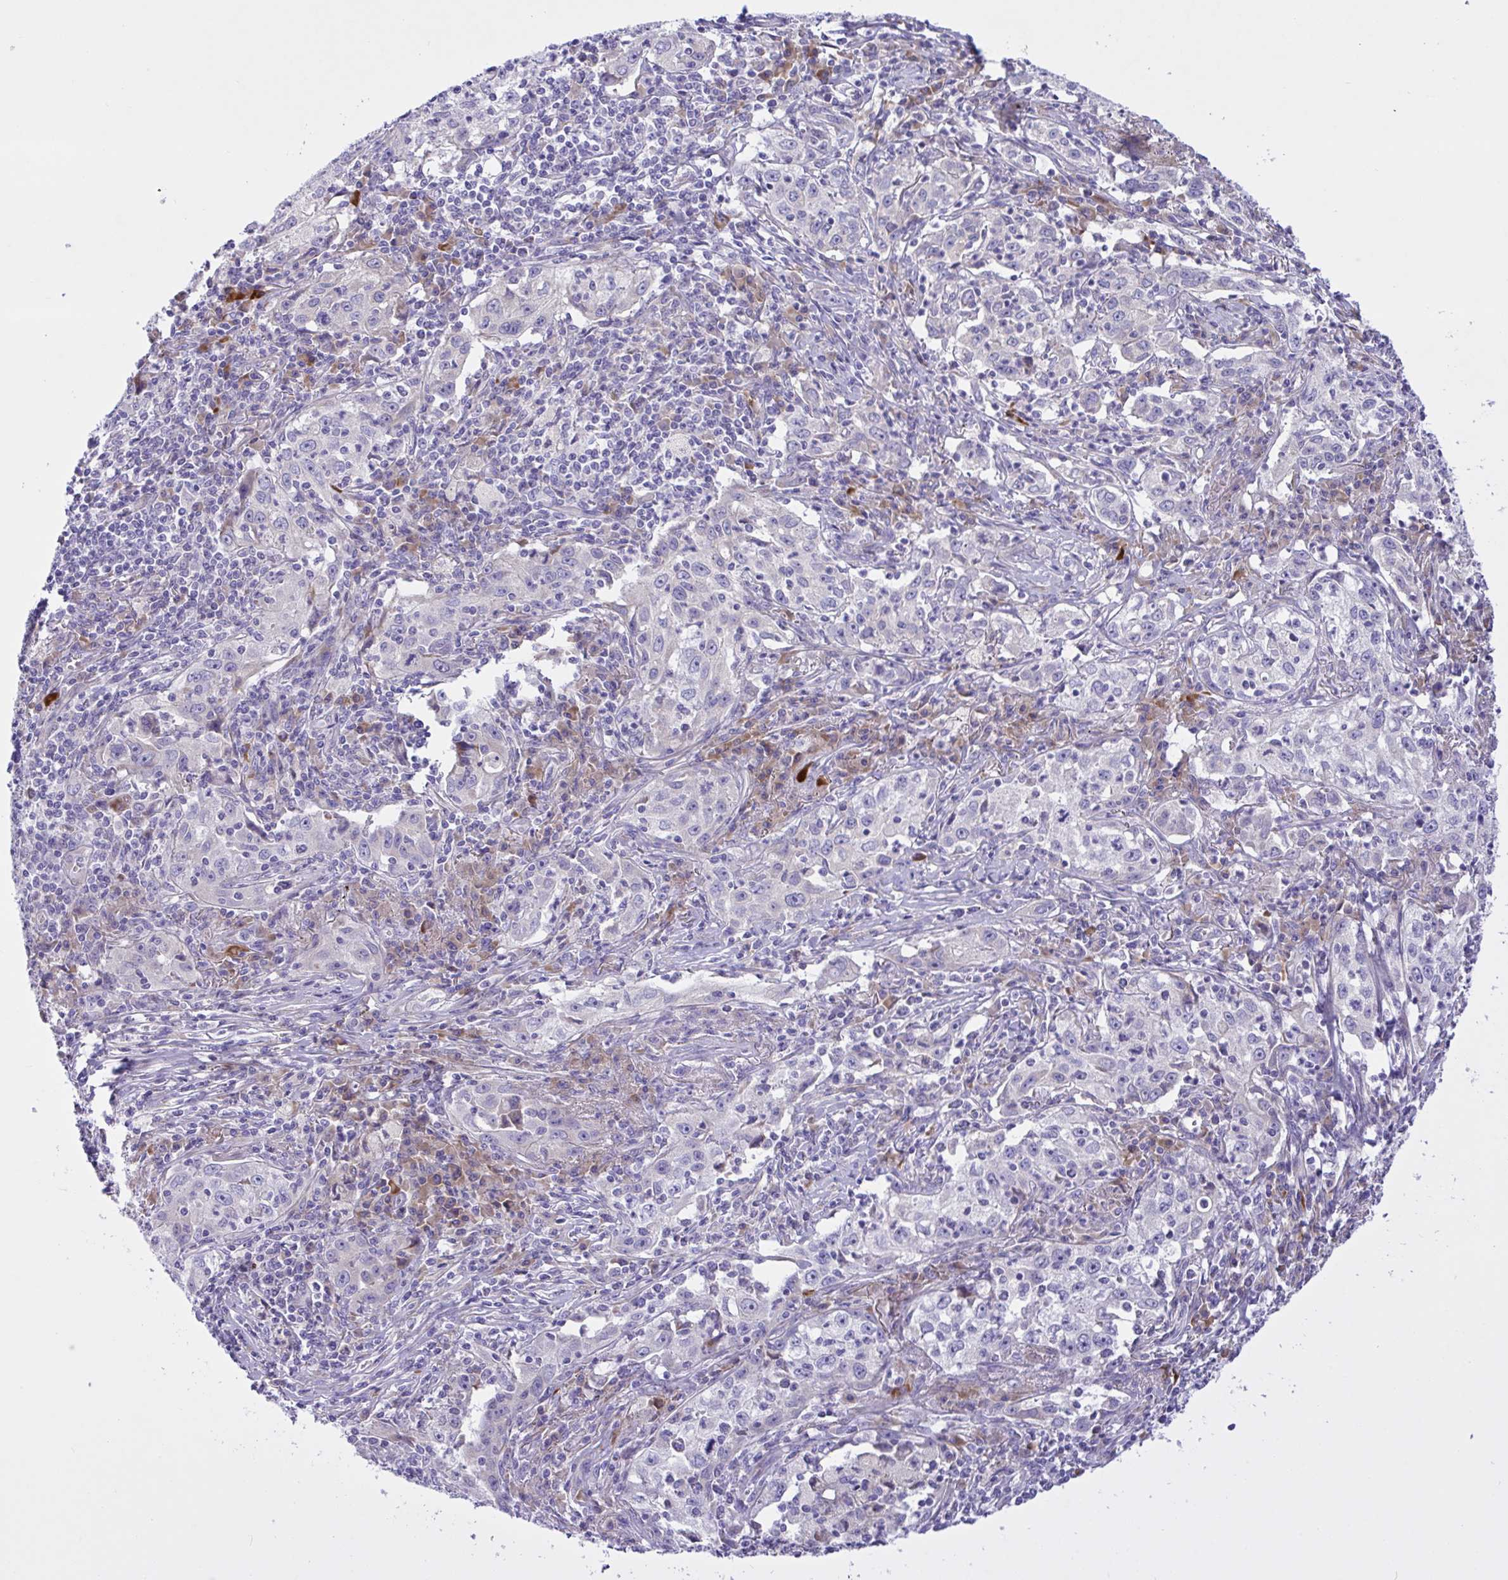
{"staining": {"intensity": "negative", "quantity": "none", "location": "none"}, "tissue": "lung cancer", "cell_type": "Tumor cells", "image_type": "cancer", "snomed": [{"axis": "morphology", "description": "Squamous cell carcinoma, NOS"}, {"axis": "topography", "description": "Lung"}], "caption": "An immunohistochemistry (IHC) micrograph of lung cancer (squamous cell carcinoma) is shown. There is no staining in tumor cells of lung cancer (squamous cell carcinoma). (Immunohistochemistry, brightfield microscopy, high magnification).", "gene": "FAM86B1", "patient": {"sex": "male", "age": 71}}